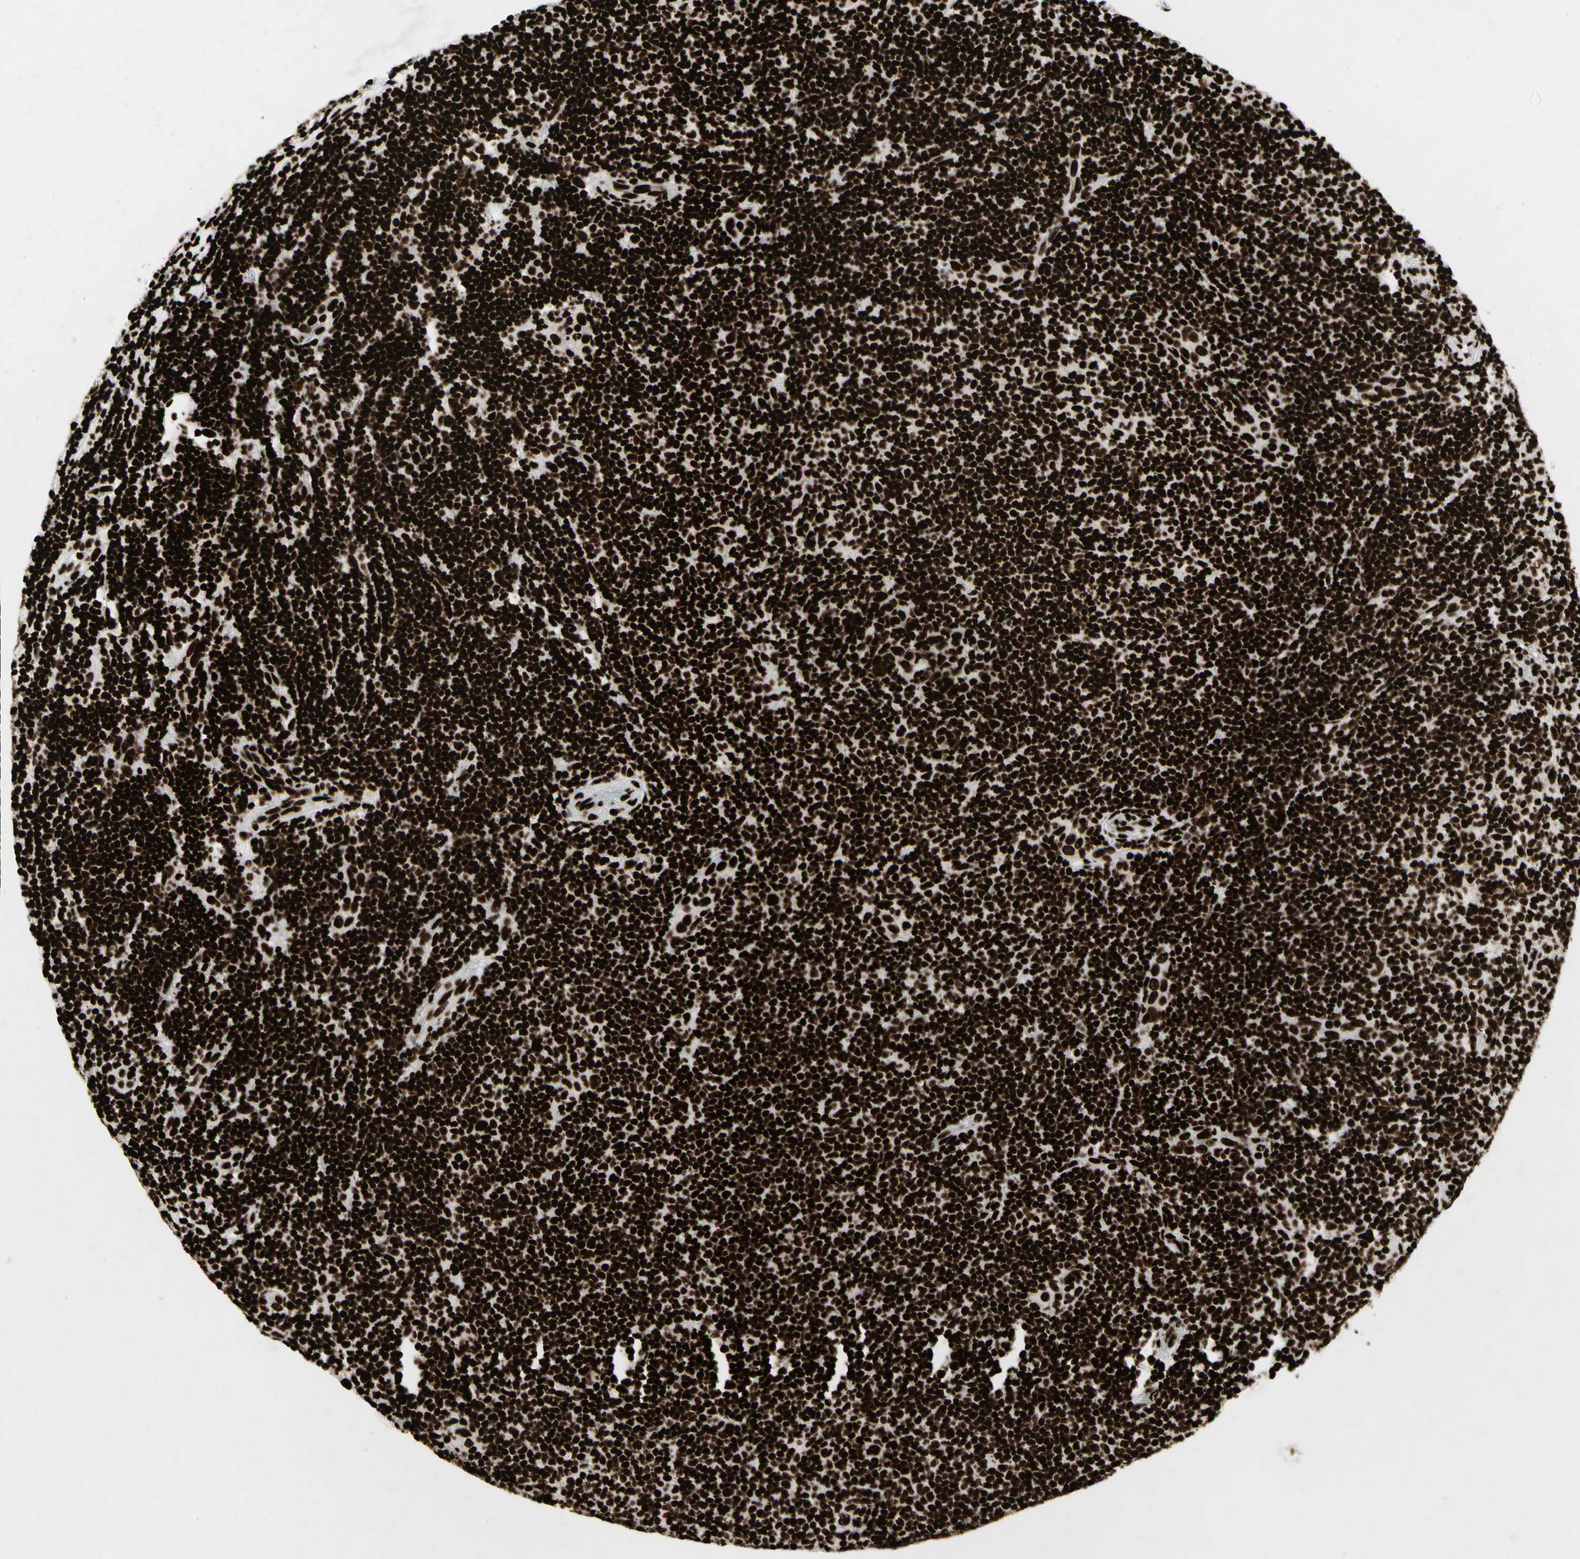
{"staining": {"intensity": "strong", "quantity": ">75%", "location": "nuclear"}, "tissue": "lymphoma", "cell_type": "Tumor cells", "image_type": "cancer", "snomed": [{"axis": "morphology", "description": "Malignant lymphoma, non-Hodgkin's type, Low grade"}, {"axis": "topography", "description": "Lymph node"}], "caption": "A high-resolution photomicrograph shows immunohistochemistry (IHC) staining of low-grade malignant lymphoma, non-Hodgkin's type, which displays strong nuclear staining in approximately >75% of tumor cells.", "gene": "U2AF2", "patient": {"sex": "male", "age": 83}}